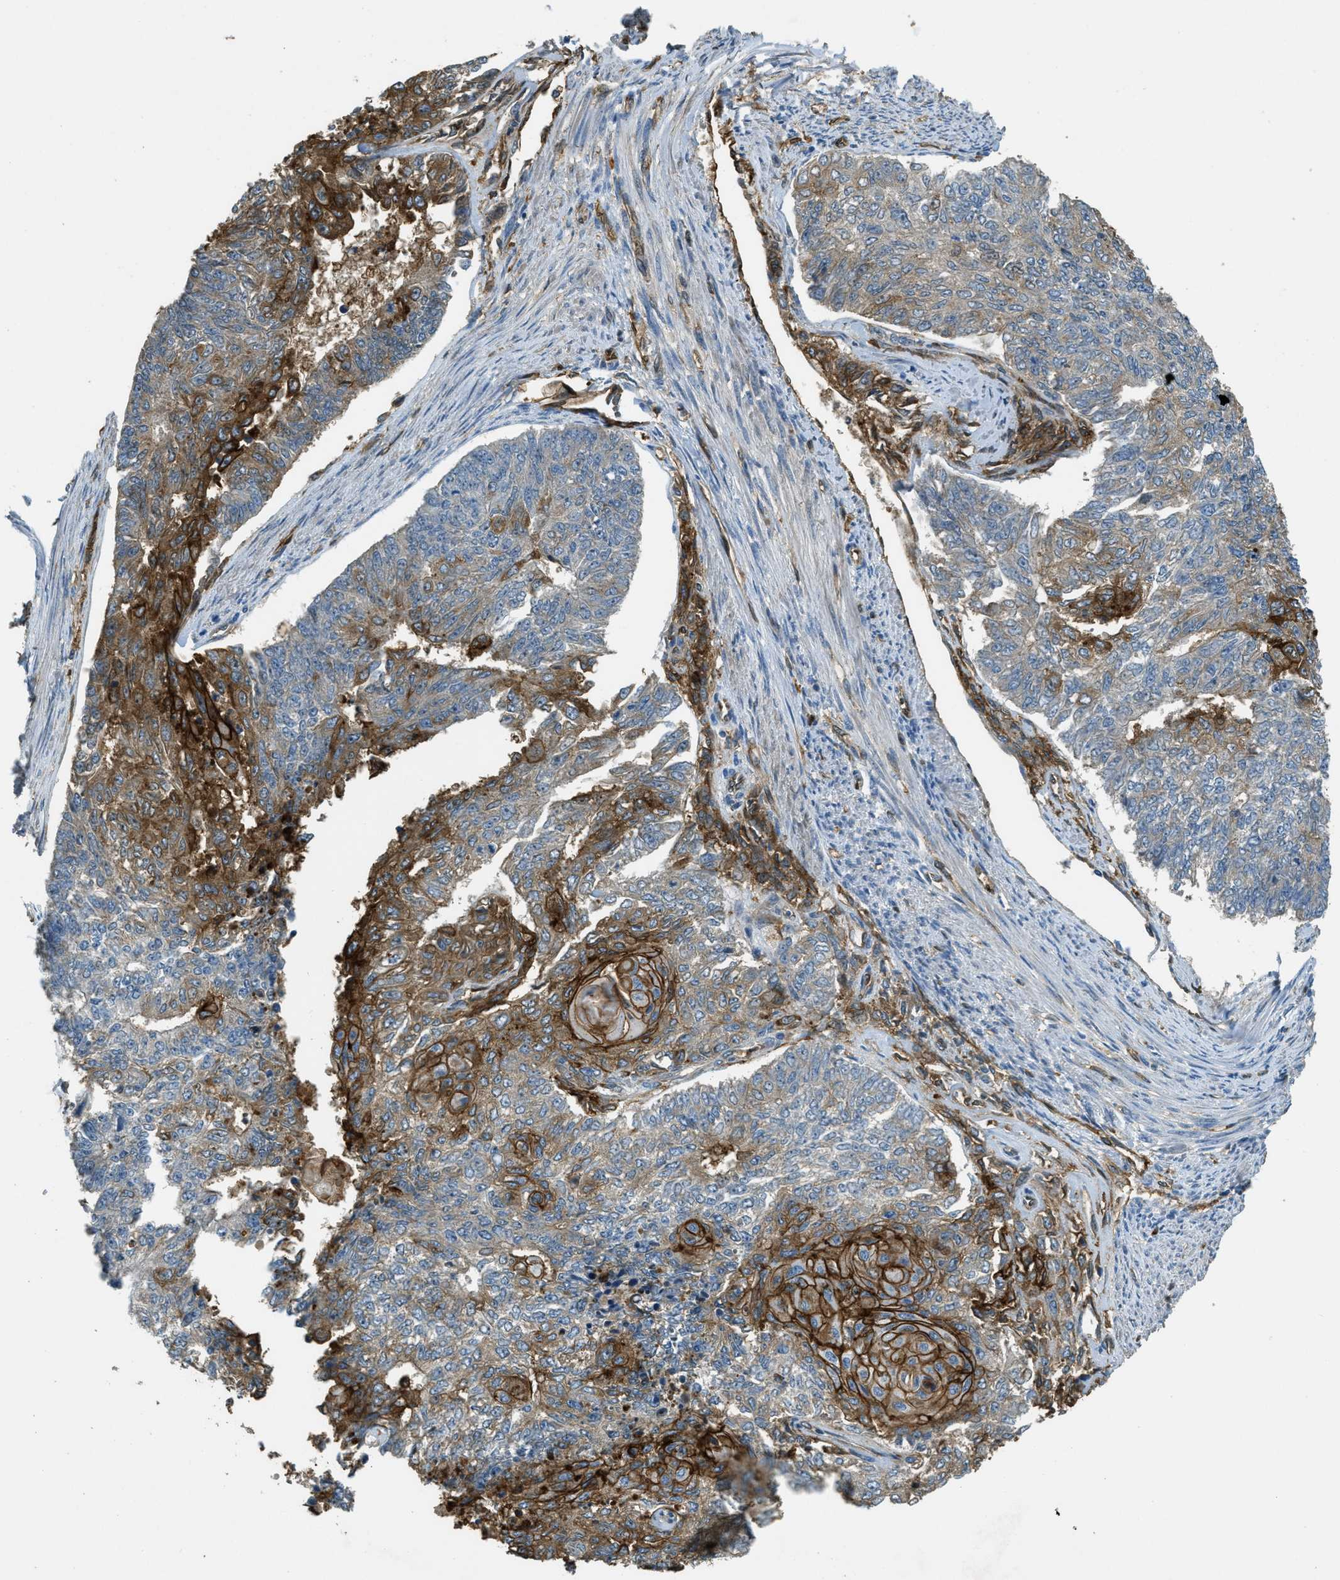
{"staining": {"intensity": "moderate", "quantity": "25%-75%", "location": "cytoplasmic/membranous"}, "tissue": "endometrial cancer", "cell_type": "Tumor cells", "image_type": "cancer", "snomed": [{"axis": "morphology", "description": "Adenocarcinoma, NOS"}, {"axis": "topography", "description": "Endometrium"}], "caption": "Adenocarcinoma (endometrial) tissue reveals moderate cytoplasmic/membranous expression in approximately 25%-75% of tumor cells", "gene": "OSMR", "patient": {"sex": "female", "age": 32}}